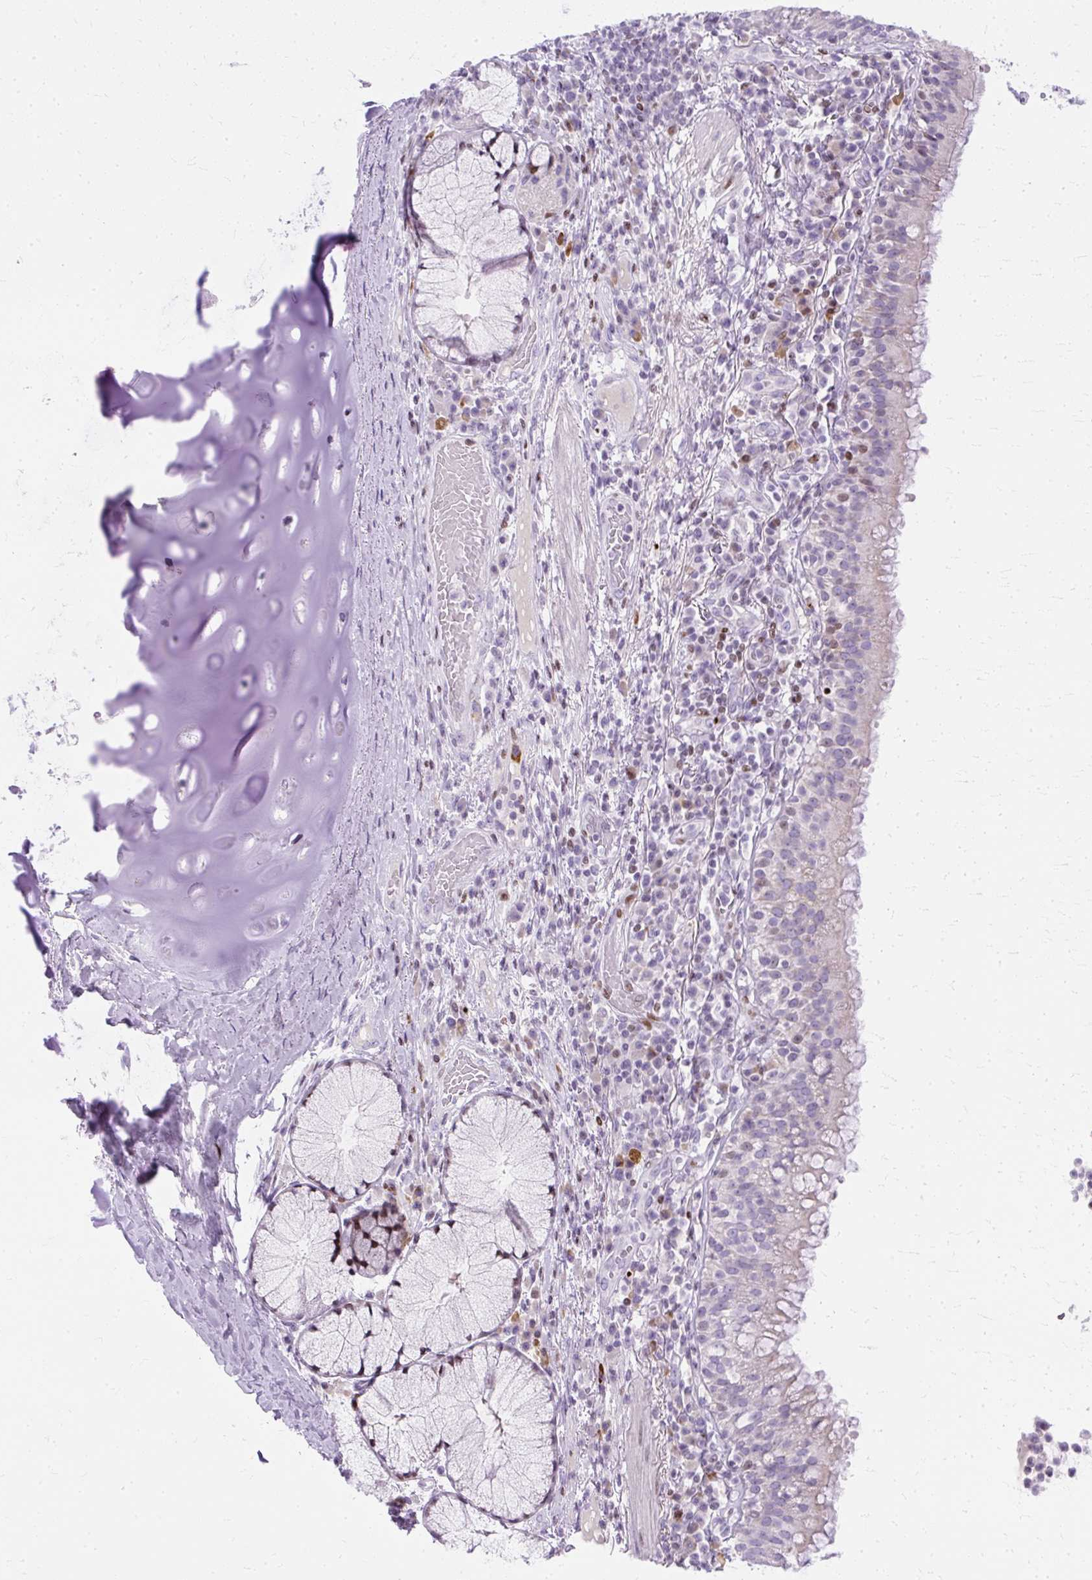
{"staining": {"intensity": "moderate", "quantity": "25%-75%", "location": "nuclear"}, "tissue": "bronchus", "cell_type": "Respiratory epithelial cells", "image_type": "normal", "snomed": [{"axis": "morphology", "description": "Normal tissue, NOS"}, {"axis": "topography", "description": "Cartilage tissue"}, {"axis": "topography", "description": "Bronchus"}], "caption": "Protein expression analysis of unremarkable bronchus displays moderate nuclear expression in approximately 25%-75% of respiratory epithelial cells.", "gene": "TMEM177", "patient": {"sex": "male", "age": 56}}